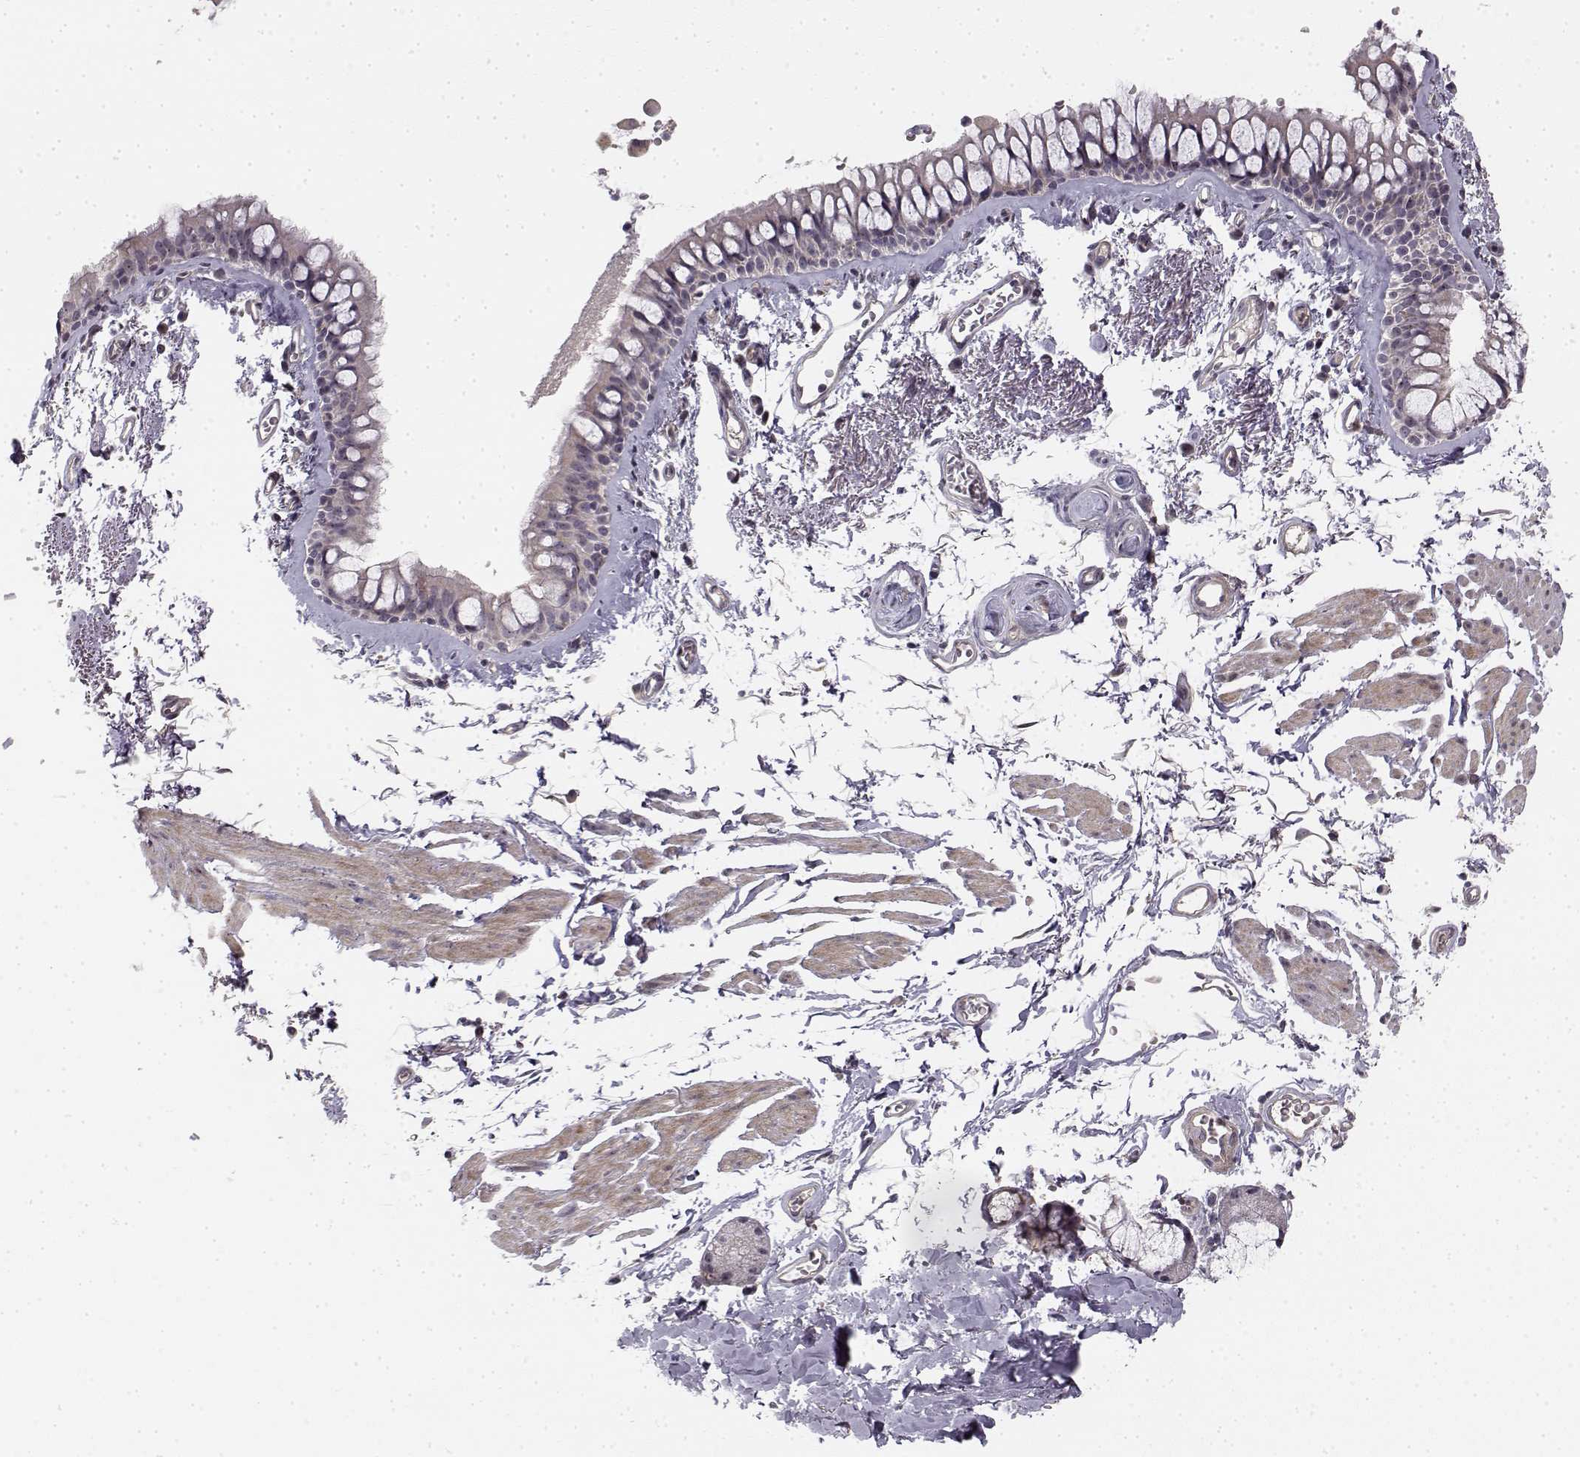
{"staining": {"intensity": "negative", "quantity": "none", "location": "none"}, "tissue": "bronchus", "cell_type": "Respiratory epithelial cells", "image_type": "normal", "snomed": [{"axis": "morphology", "description": "Normal tissue, NOS"}, {"axis": "topography", "description": "Cartilage tissue"}, {"axis": "topography", "description": "Bronchus"}], "caption": "The image displays no staining of respiratory epithelial cells in benign bronchus. (DAB immunohistochemistry visualized using brightfield microscopy, high magnification).", "gene": "MED12L", "patient": {"sex": "female", "age": 79}}